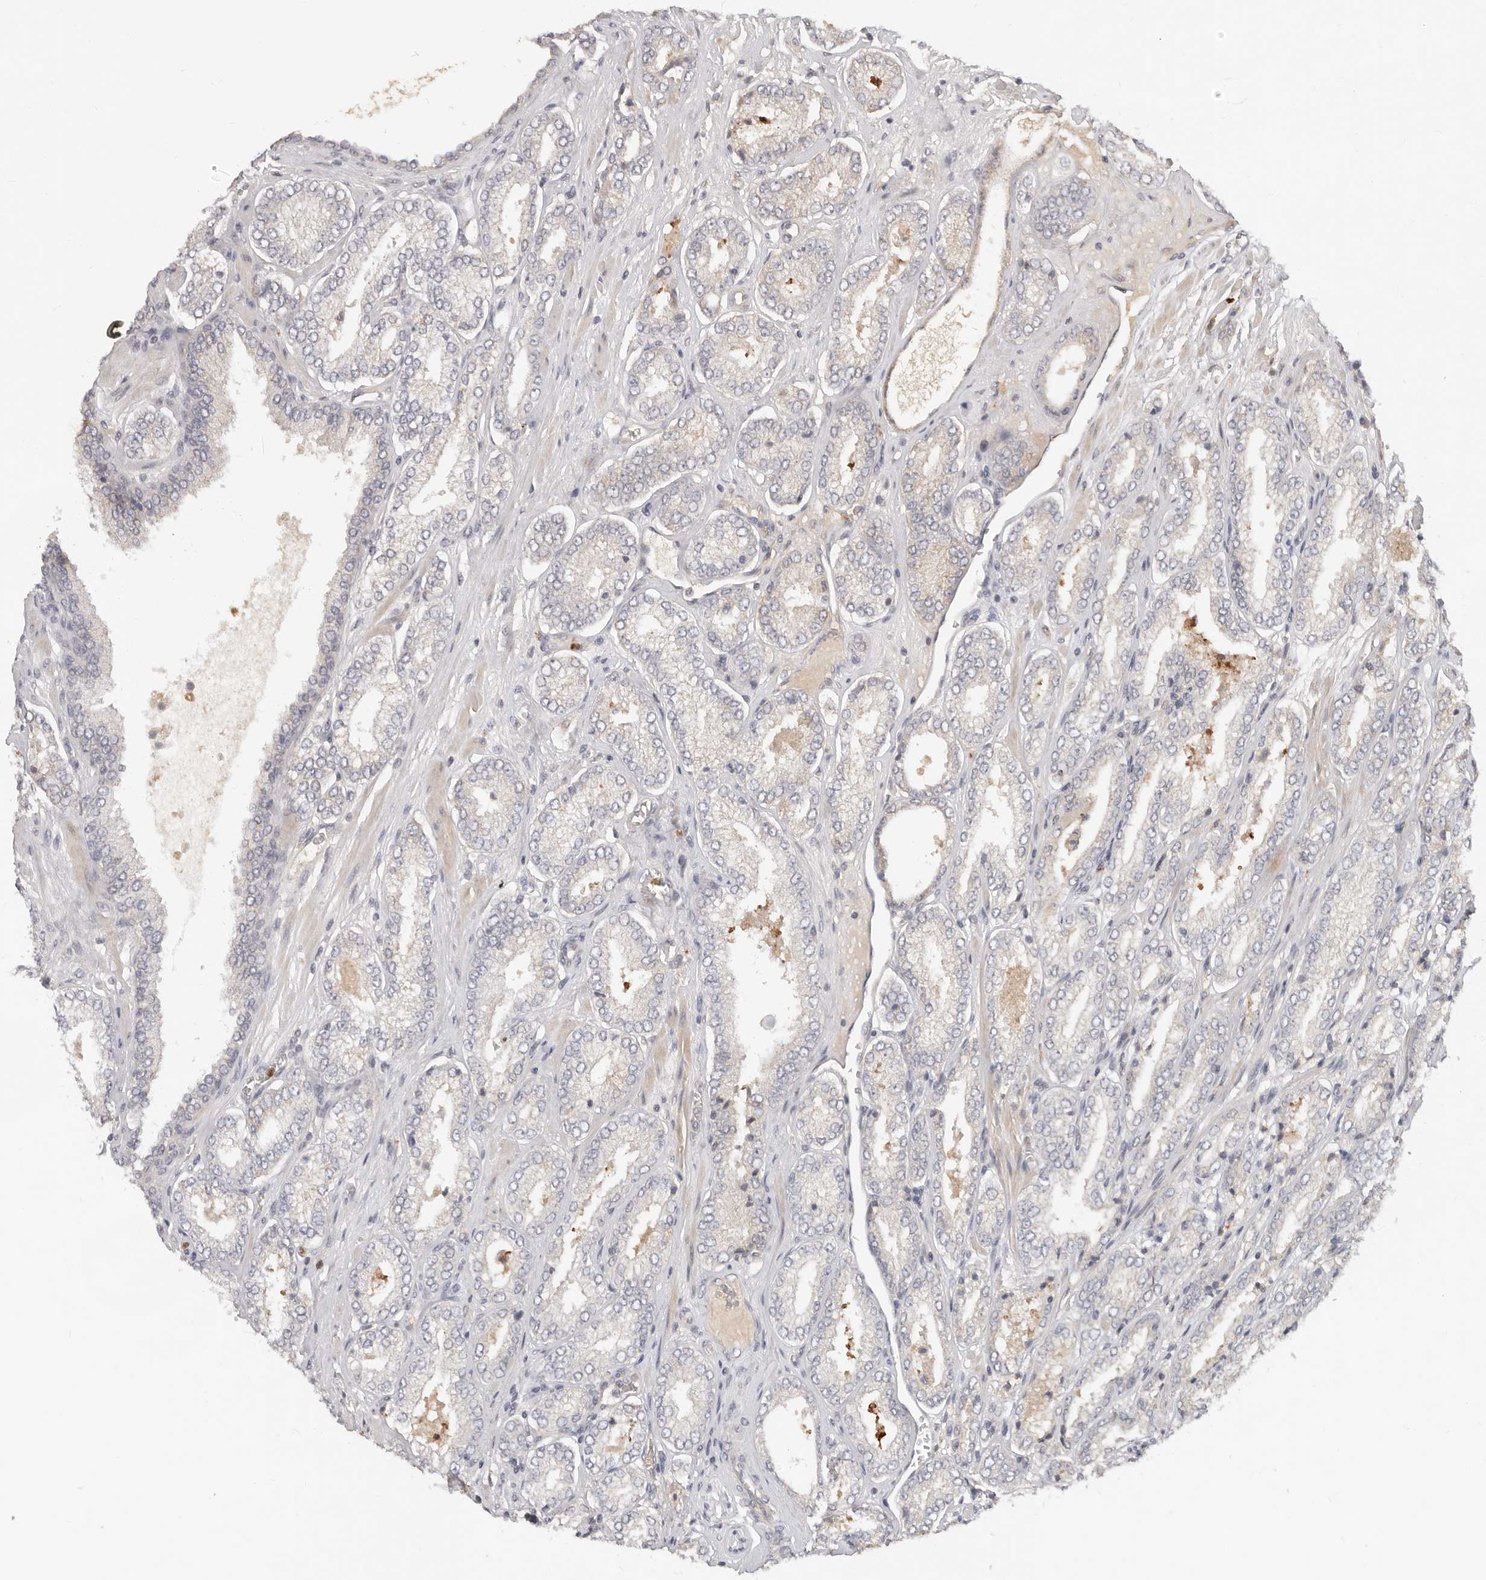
{"staining": {"intensity": "weak", "quantity": "<25%", "location": "cytoplasmic/membranous,nuclear"}, "tissue": "prostate cancer", "cell_type": "Tumor cells", "image_type": "cancer", "snomed": [{"axis": "morphology", "description": "Adenocarcinoma, Low grade"}, {"axis": "topography", "description": "Prostate"}], "caption": "Micrograph shows no significant protein expression in tumor cells of adenocarcinoma (low-grade) (prostate).", "gene": "USP49", "patient": {"sex": "male", "age": 62}}